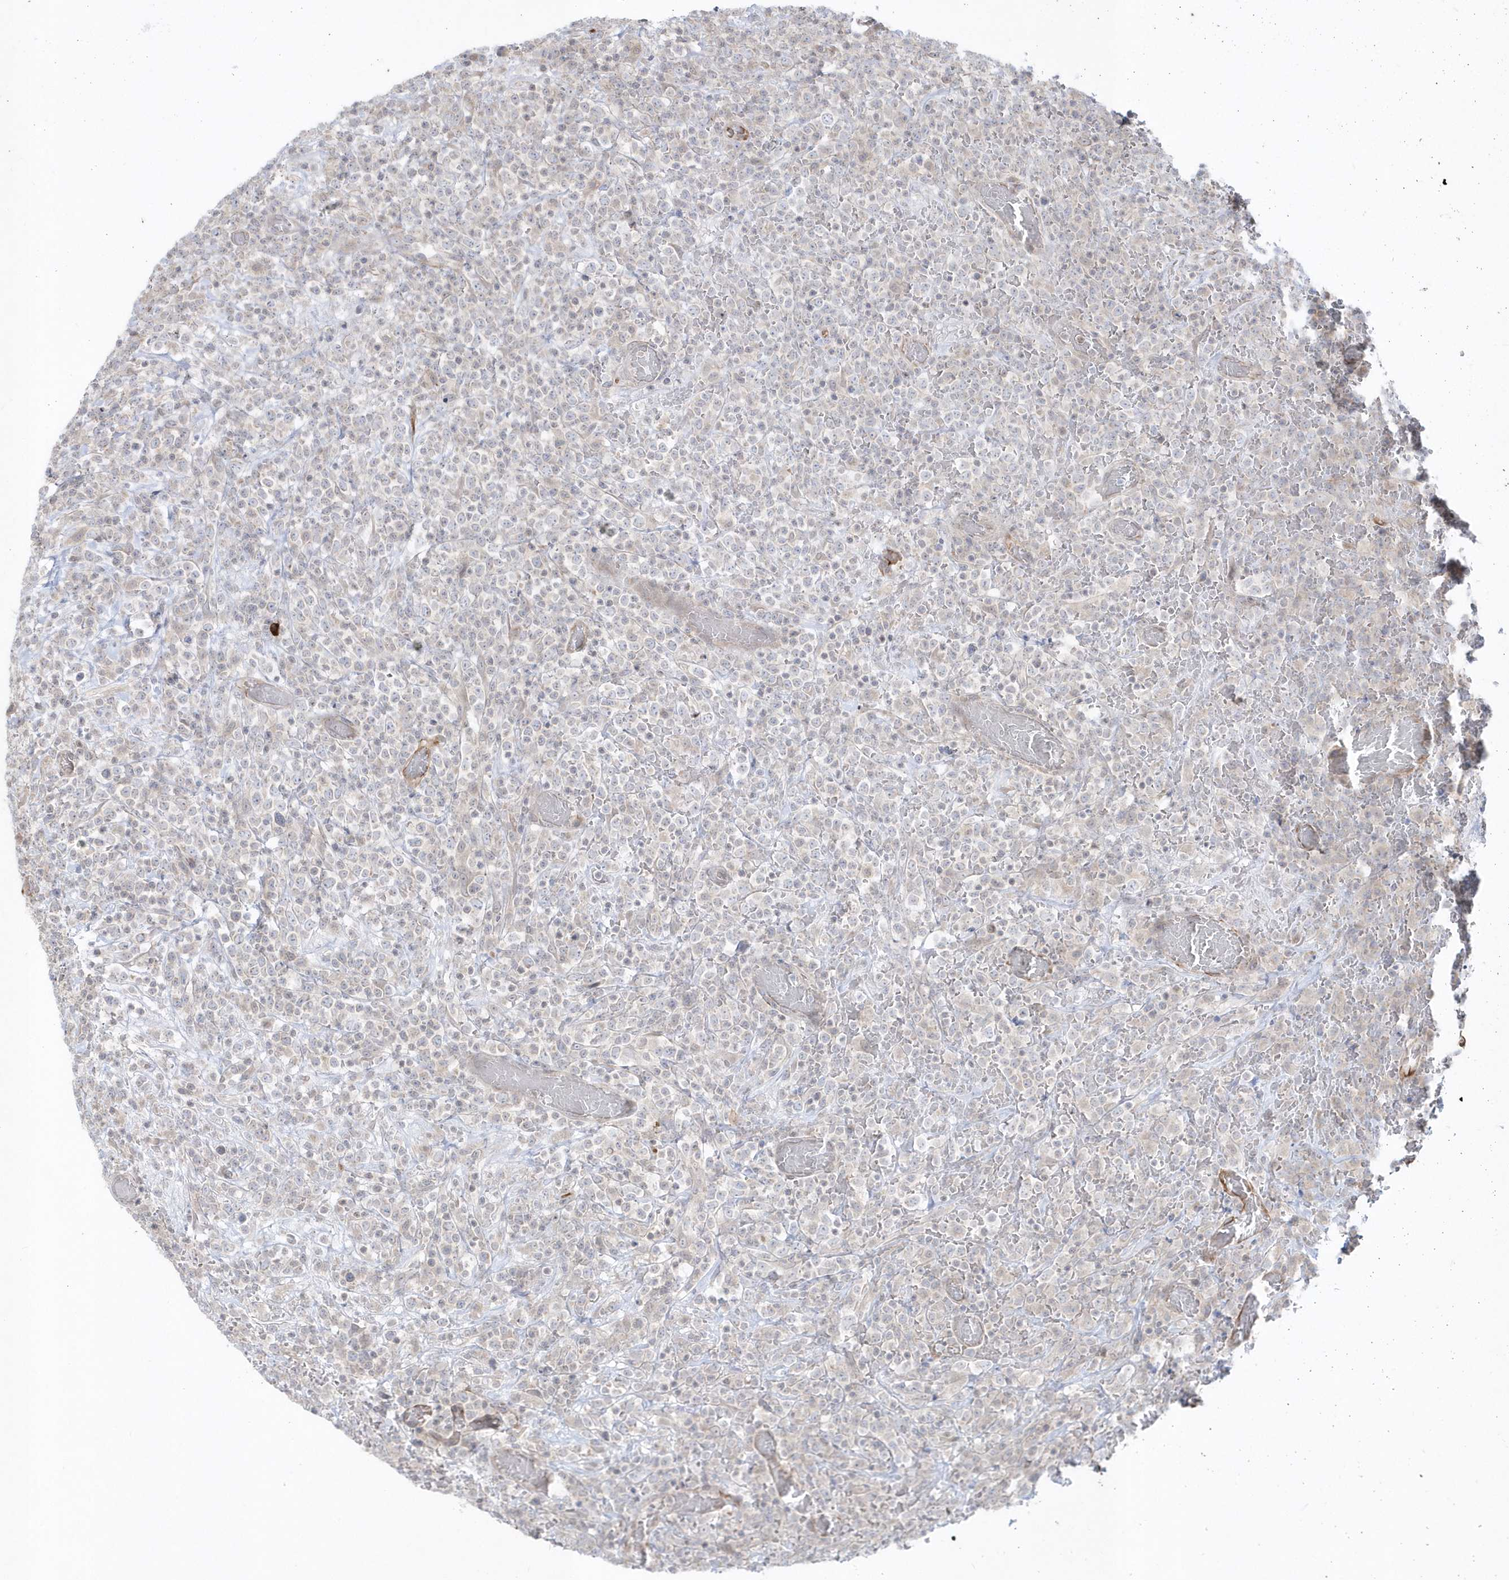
{"staining": {"intensity": "negative", "quantity": "none", "location": "none"}, "tissue": "lymphoma", "cell_type": "Tumor cells", "image_type": "cancer", "snomed": [{"axis": "morphology", "description": "Malignant lymphoma, non-Hodgkin's type, High grade"}, {"axis": "topography", "description": "Colon"}], "caption": "This is a photomicrograph of immunohistochemistry (IHC) staining of lymphoma, which shows no expression in tumor cells.", "gene": "DHX57", "patient": {"sex": "female", "age": 53}}